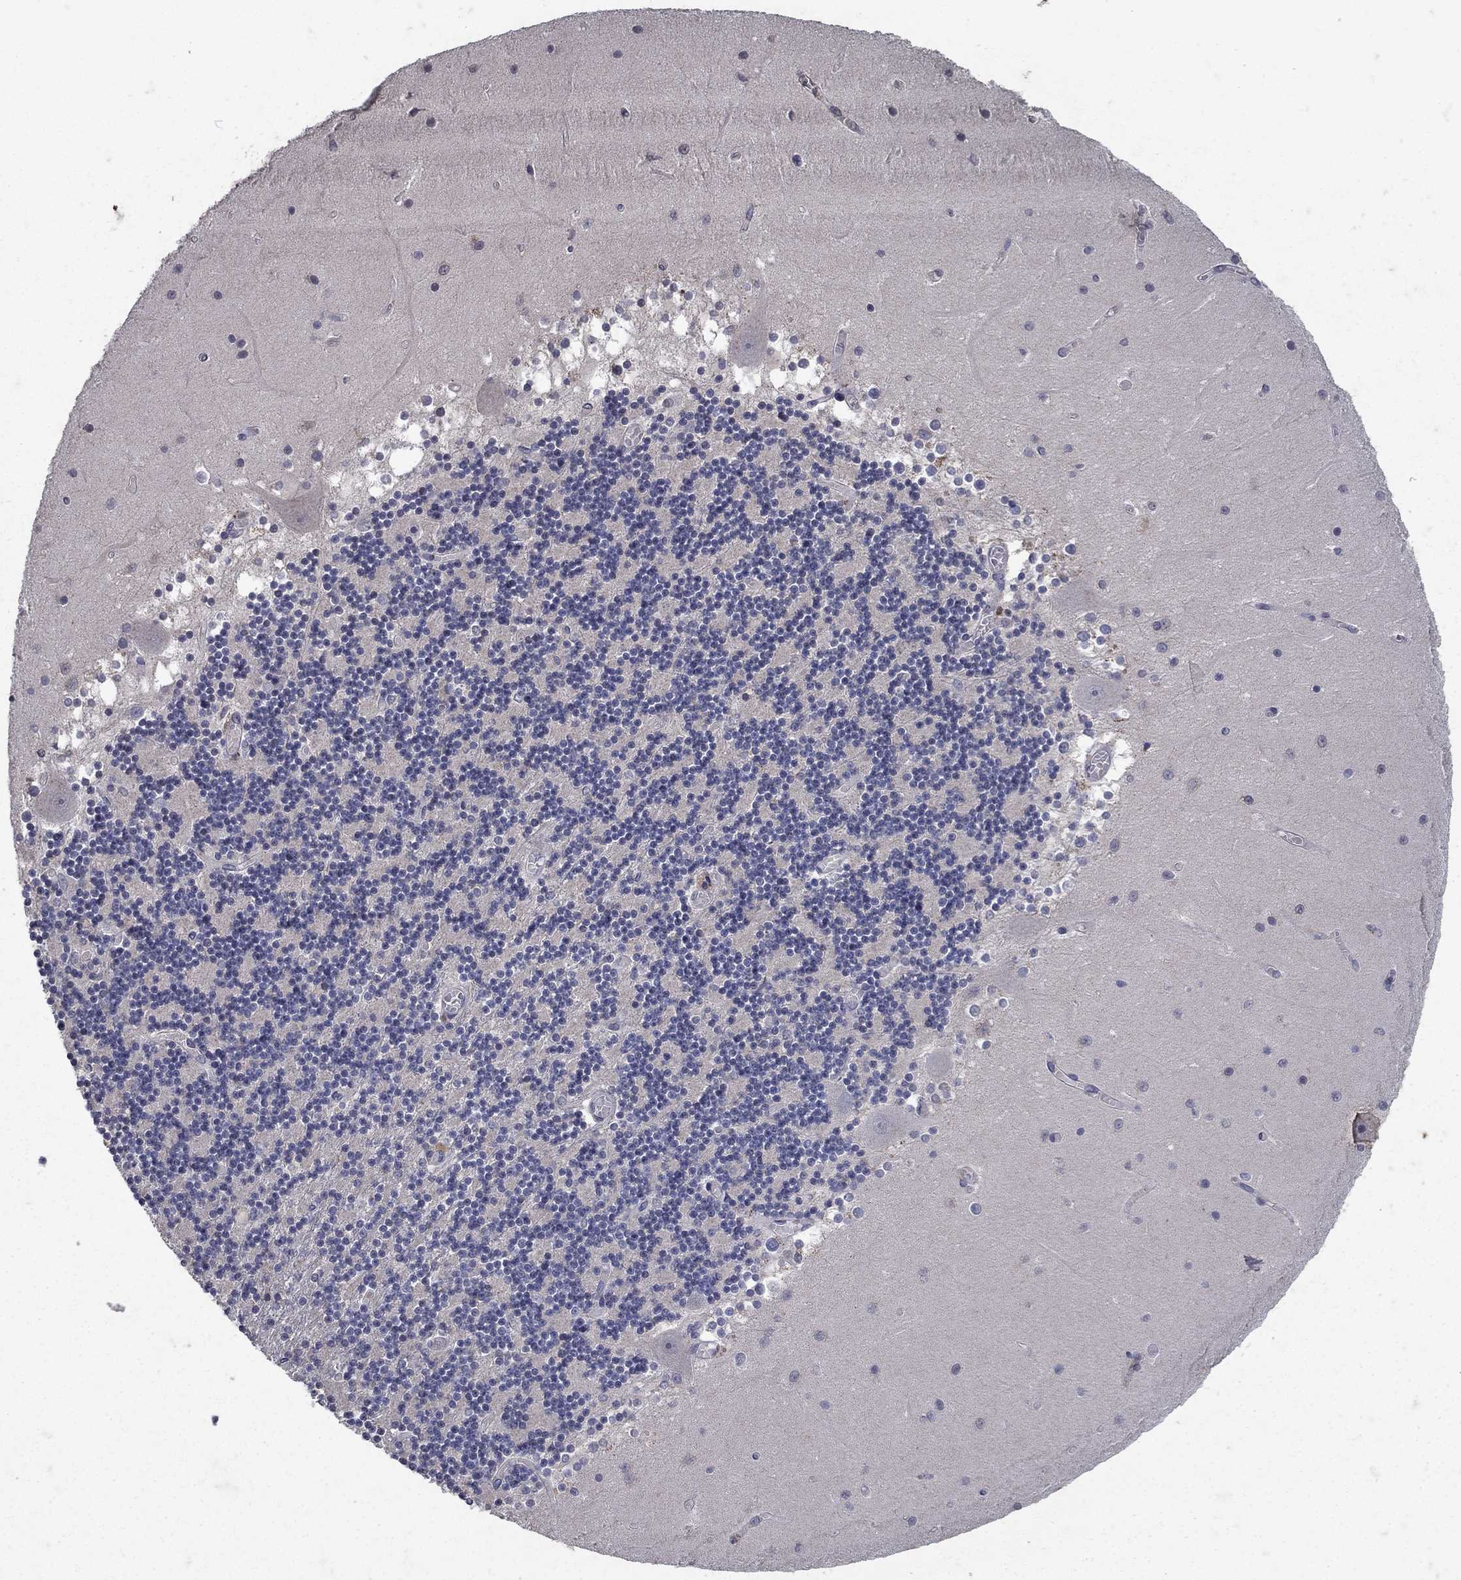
{"staining": {"intensity": "negative", "quantity": "none", "location": "none"}, "tissue": "cerebellum", "cell_type": "Cells in granular layer", "image_type": "normal", "snomed": [{"axis": "morphology", "description": "Normal tissue, NOS"}, {"axis": "topography", "description": "Cerebellum"}], "caption": "Cerebellum stained for a protein using IHC displays no staining cells in granular layer.", "gene": "NPC2", "patient": {"sex": "female", "age": 28}}